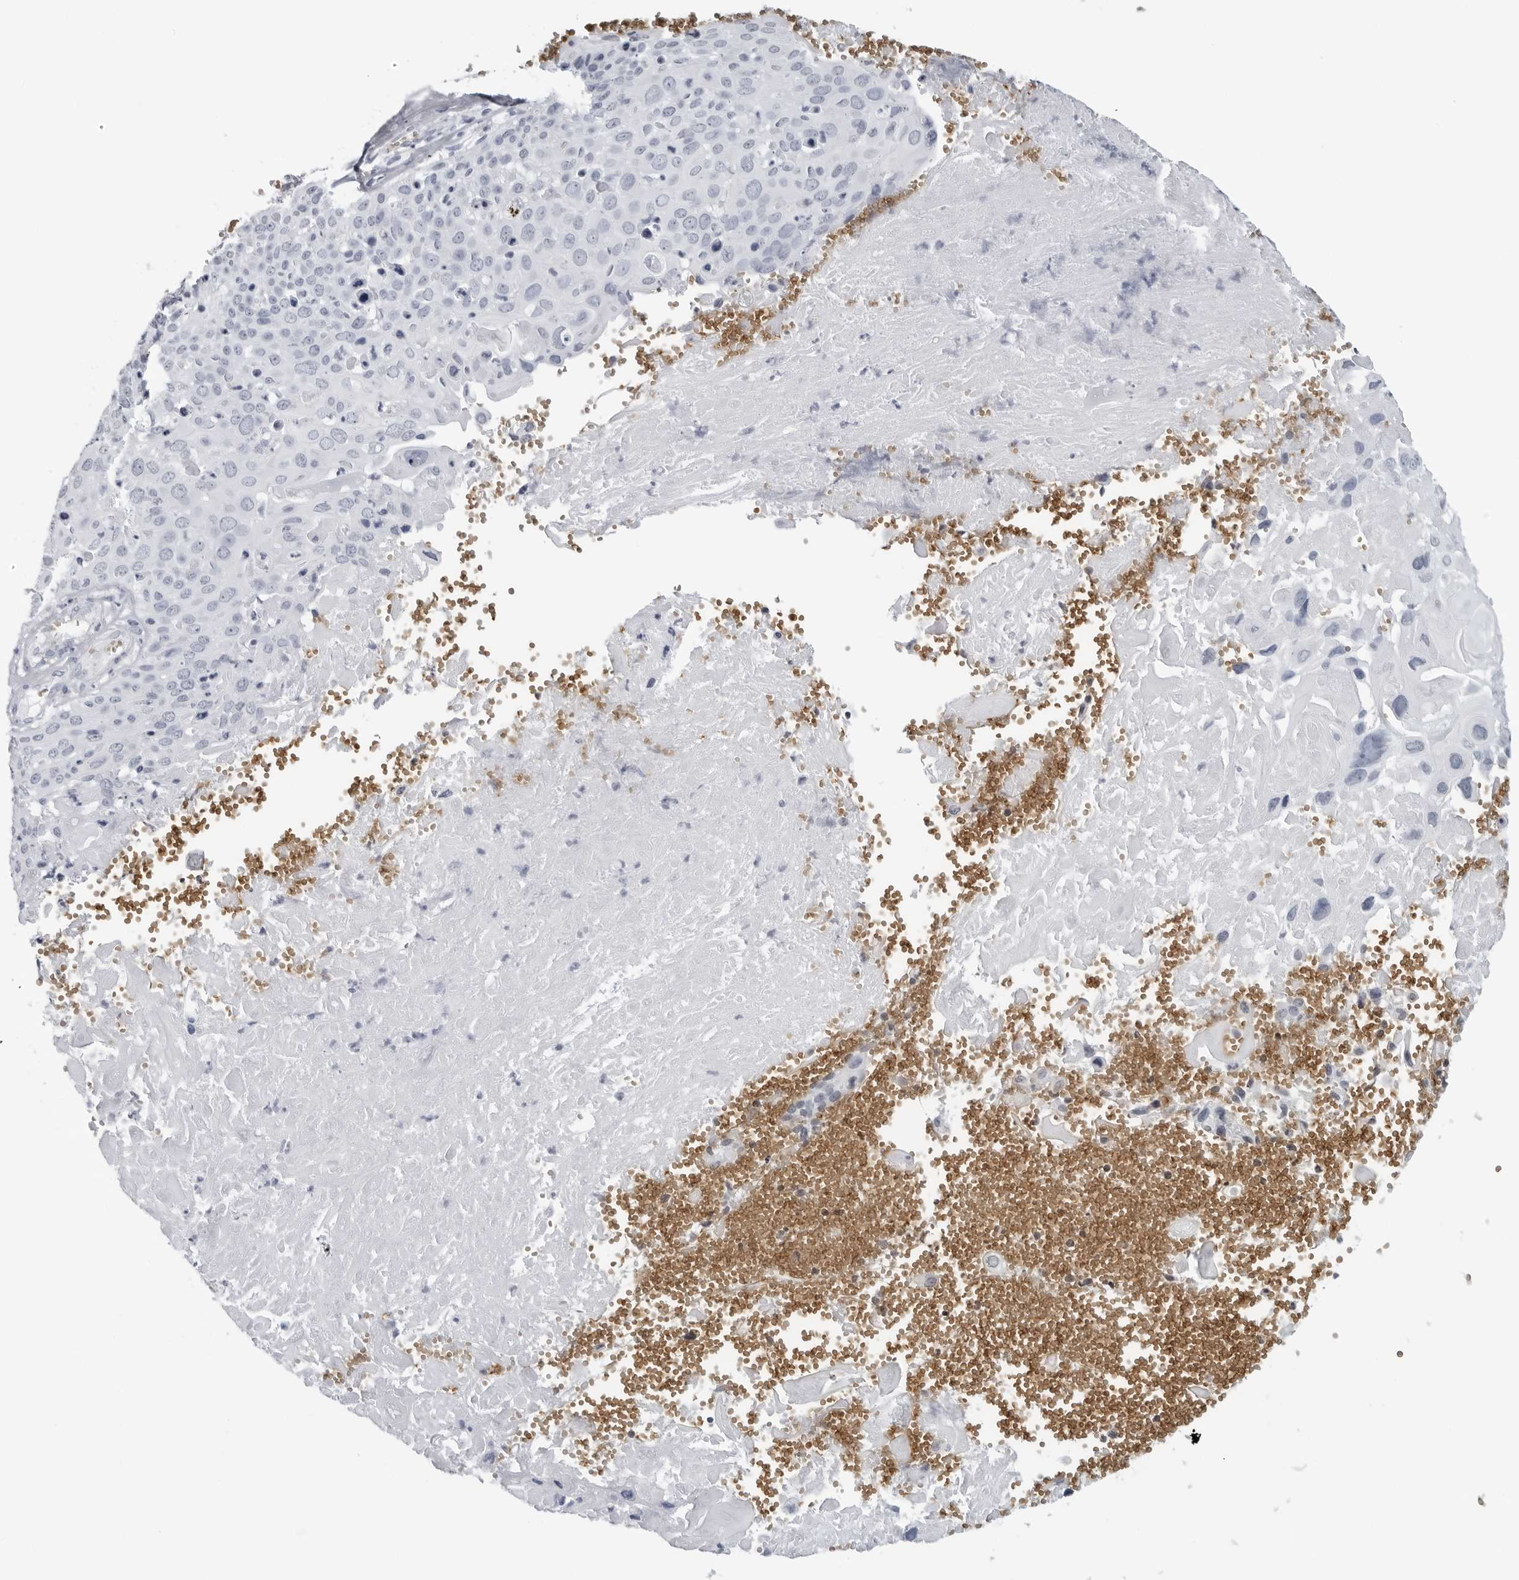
{"staining": {"intensity": "negative", "quantity": "none", "location": "none"}, "tissue": "cervical cancer", "cell_type": "Tumor cells", "image_type": "cancer", "snomed": [{"axis": "morphology", "description": "Squamous cell carcinoma, NOS"}, {"axis": "topography", "description": "Cervix"}], "caption": "Tumor cells show no significant protein positivity in cervical squamous cell carcinoma.", "gene": "EPB41", "patient": {"sex": "female", "age": 74}}